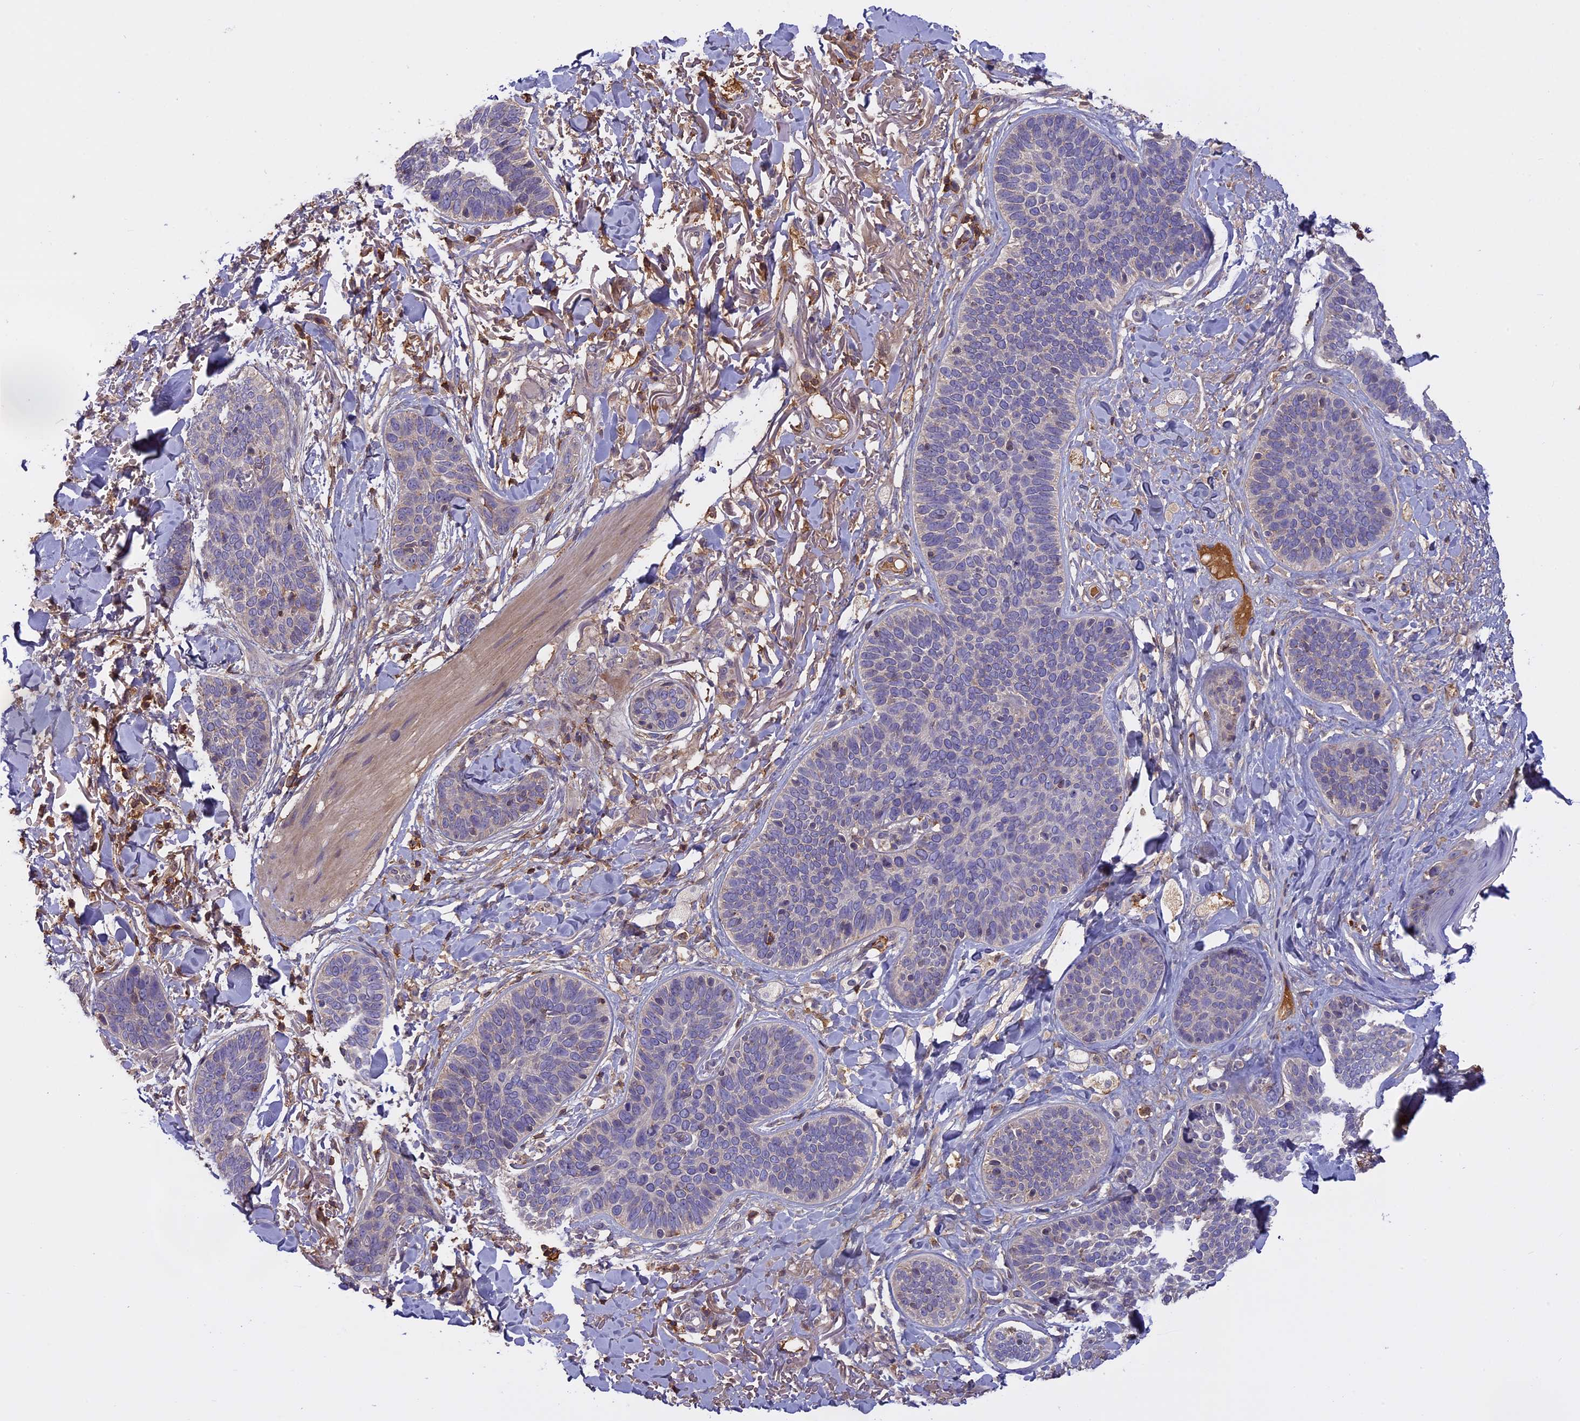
{"staining": {"intensity": "negative", "quantity": "none", "location": "none"}, "tissue": "skin cancer", "cell_type": "Tumor cells", "image_type": "cancer", "snomed": [{"axis": "morphology", "description": "Basal cell carcinoma"}, {"axis": "topography", "description": "Skin"}], "caption": "Image shows no significant protein expression in tumor cells of skin basal cell carcinoma.", "gene": "CFAP119", "patient": {"sex": "male", "age": 85}}